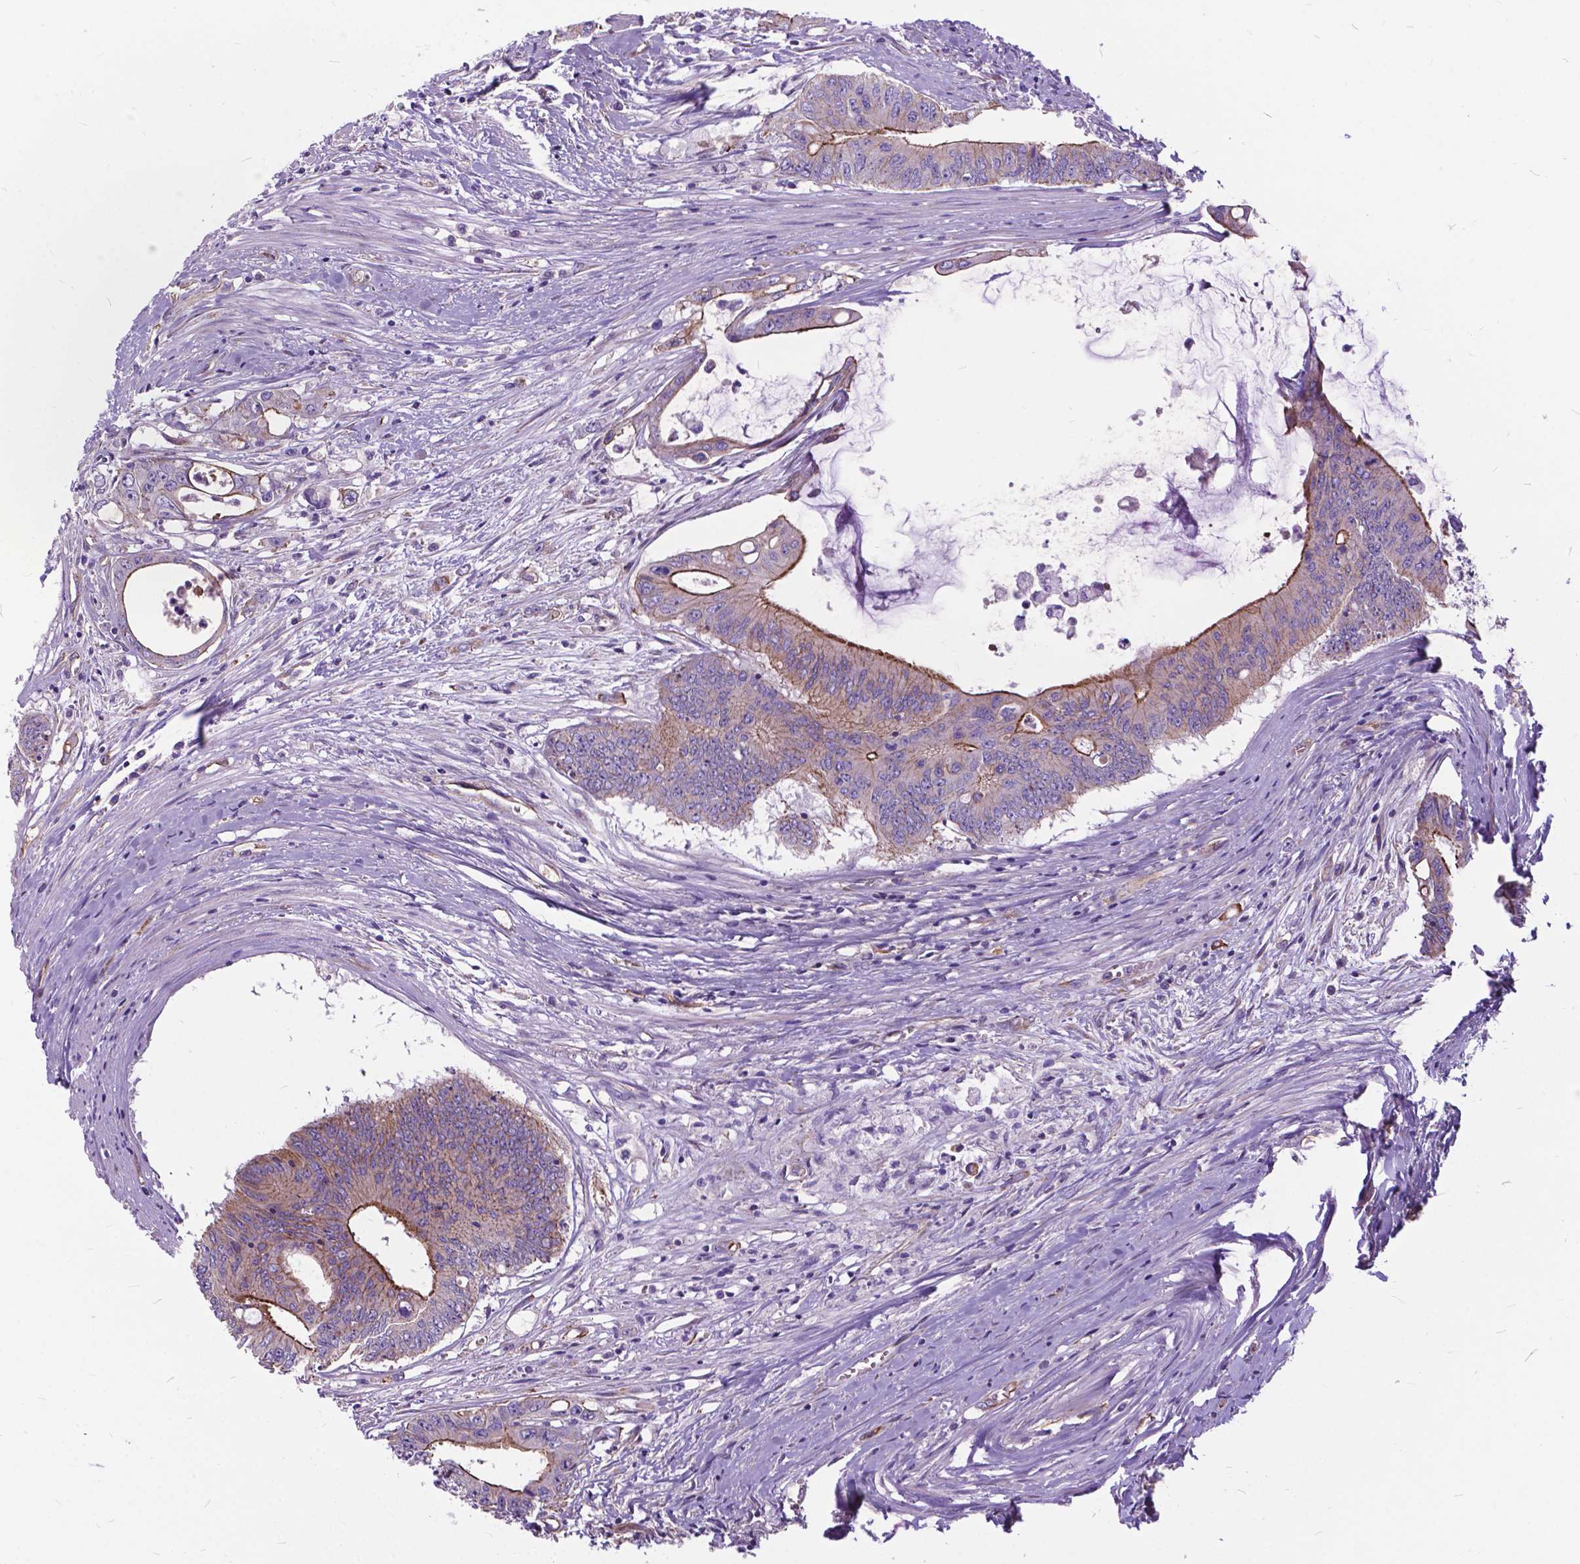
{"staining": {"intensity": "moderate", "quantity": "<25%", "location": "cytoplasmic/membranous"}, "tissue": "colorectal cancer", "cell_type": "Tumor cells", "image_type": "cancer", "snomed": [{"axis": "morphology", "description": "Adenocarcinoma, NOS"}, {"axis": "topography", "description": "Rectum"}], "caption": "This micrograph reveals IHC staining of adenocarcinoma (colorectal), with low moderate cytoplasmic/membranous positivity in approximately <25% of tumor cells.", "gene": "FLT4", "patient": {"sex": "male", "age": 59}}